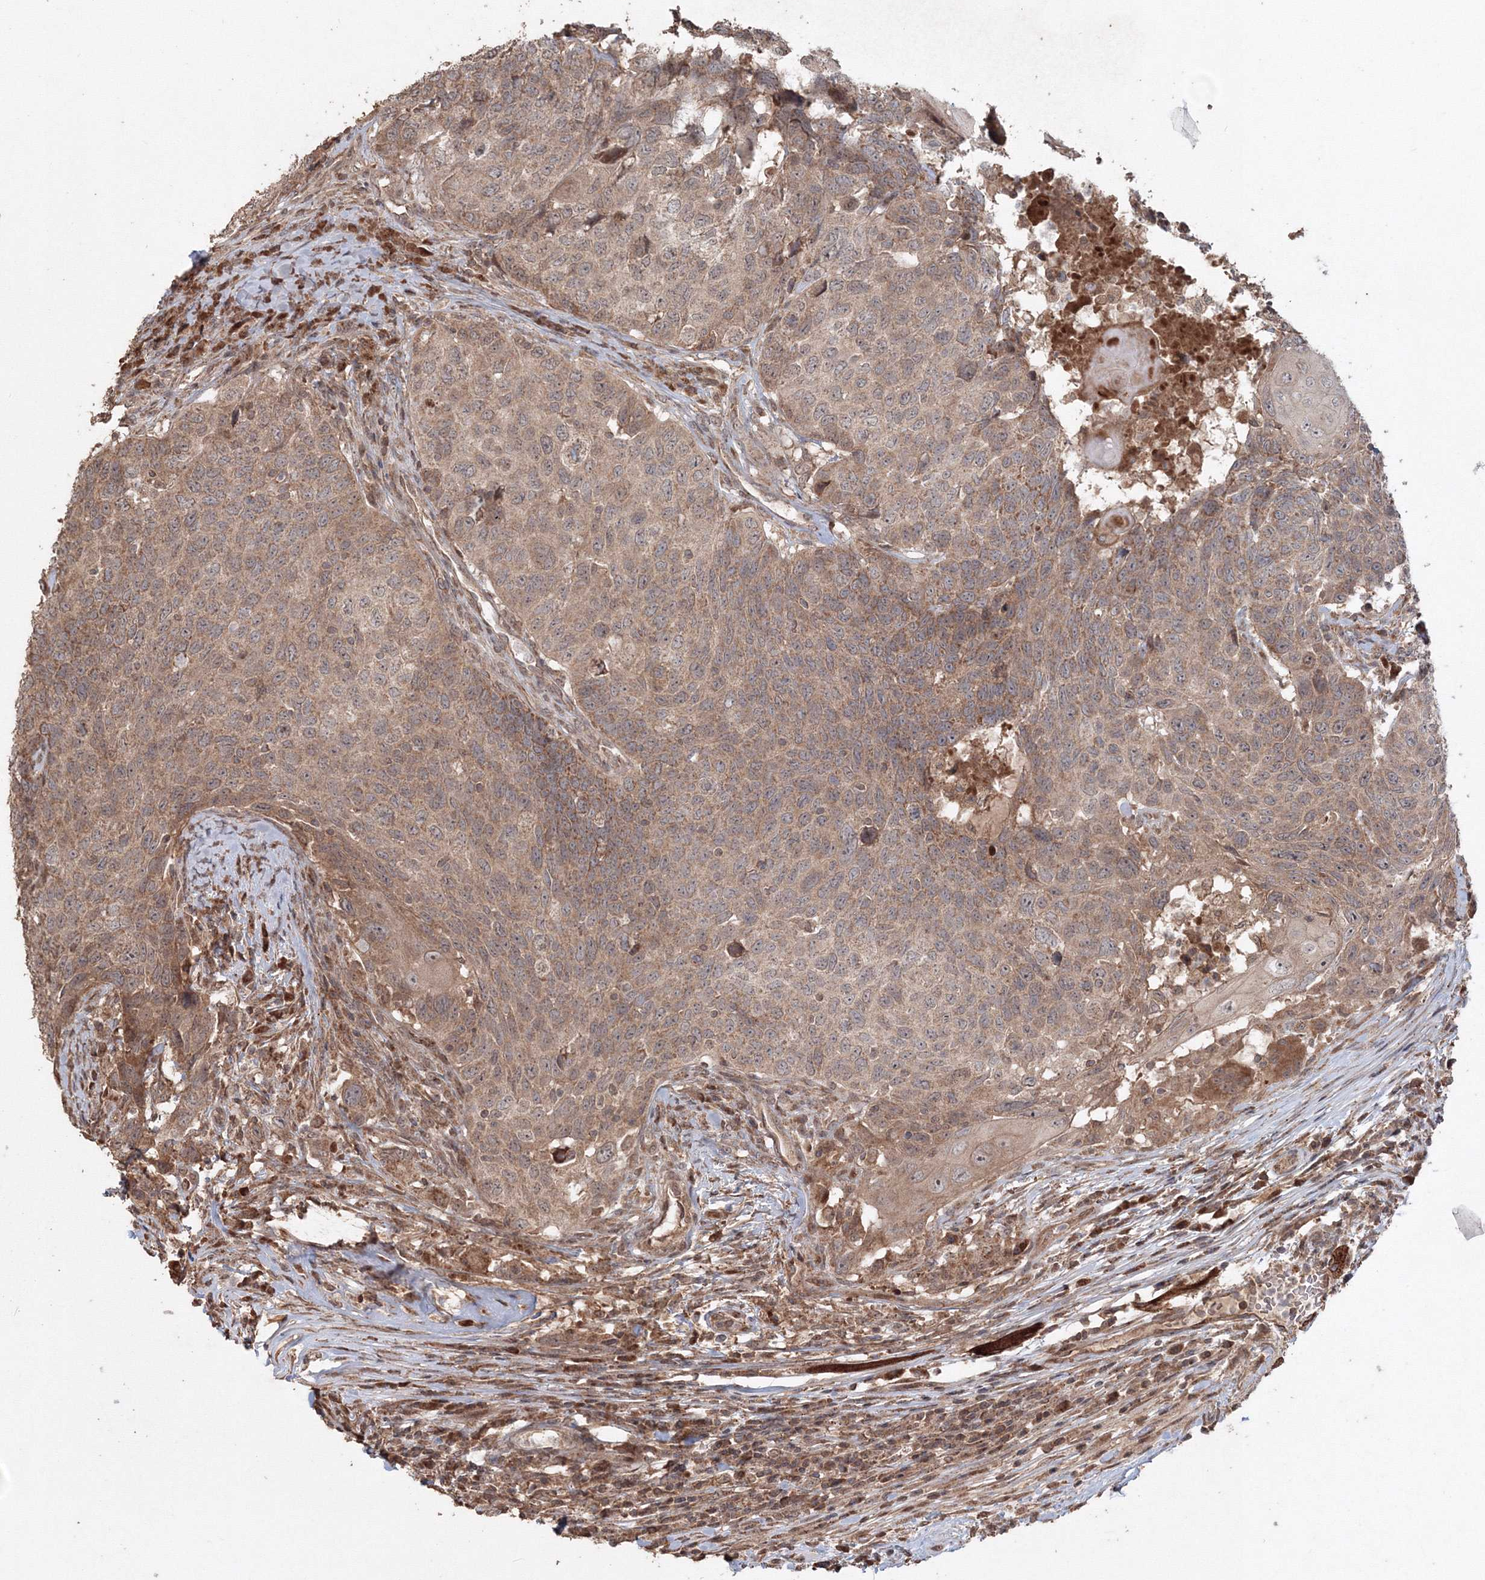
{"staining": {"intensity": "moderate", "quantity": ">75%", "location": "cytoplasmic/membranous"}, "tissue": "head and neck cancer", "cell_type": "Tumor cells", "image_type": "cancer", "snomed": [{"axis": "morphology", "description": "Squamous cell carcinoma, NOS"}, {"axis": "topography", "description": "Head-Neck"}], "caption": "Immunohistochemical staining of human head and neck squamous cell carcinoma displays moderate cytoplasmic/membranous protein staining in about >75% of tumor cells.", "gene": "ANAPC16", "patient": {"sex": "male", "age": 66}}